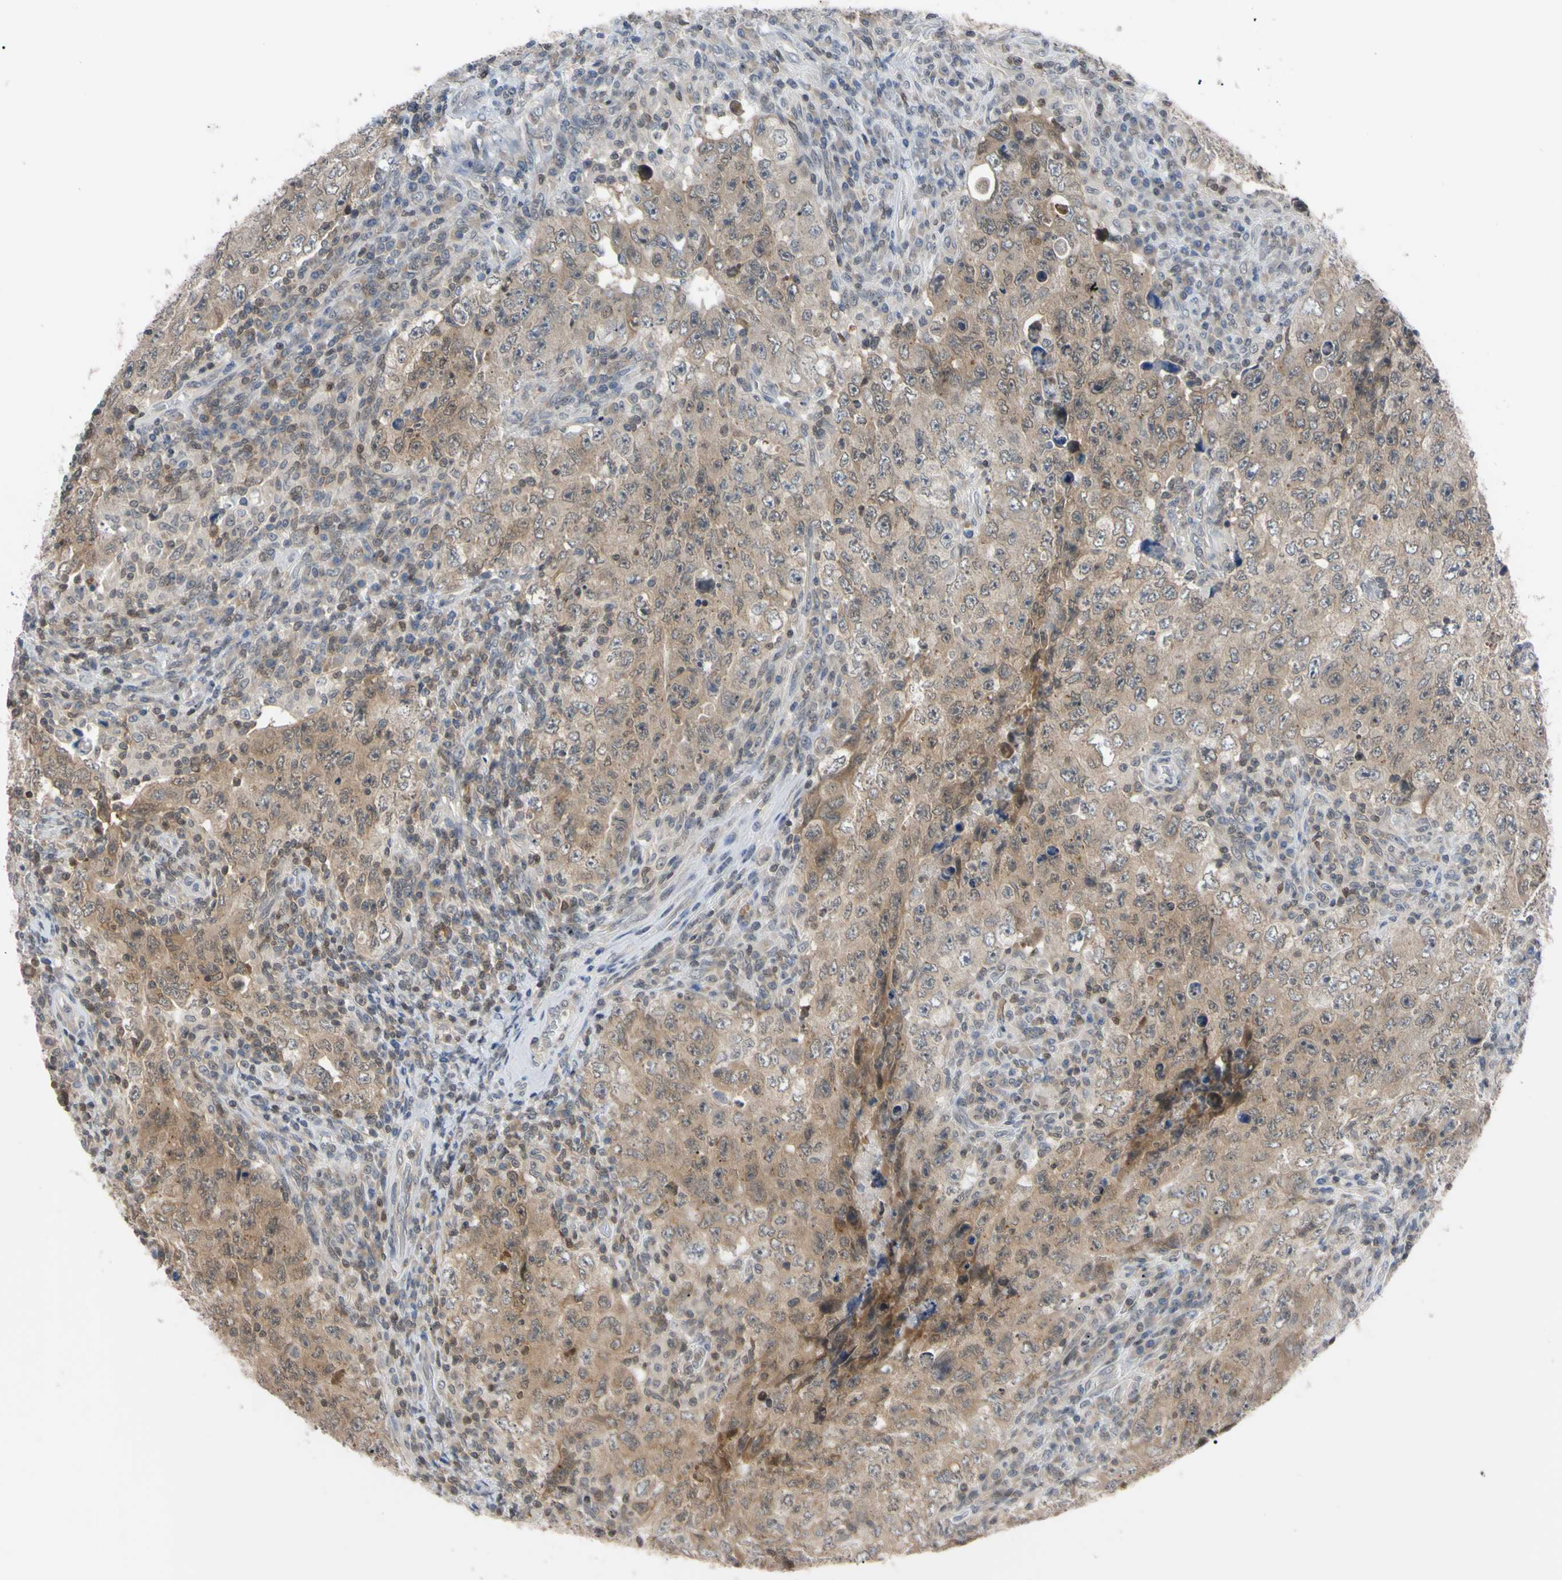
{"staining": {"intensity": "weak", "quantity": ">75%", "location": "cytoplasmic/membranous"}, "tissue": "testis cancer", "cell_type": "Tumor cells", "image_type": "cancer", "snomed": [{"axis": "morphology", "description": "Carcinoma, Embryonal, NOS"}, {"axis": "topography", "description": "Testis"}], "caption": "Immunohistochemical staining of human testis cancer demonstrates weak cytoplasmic/membranous protein staining in approximately >75% of tumor cells.", "gene": "UBE2I", "patient": {"sex": "male", "age": 26}}